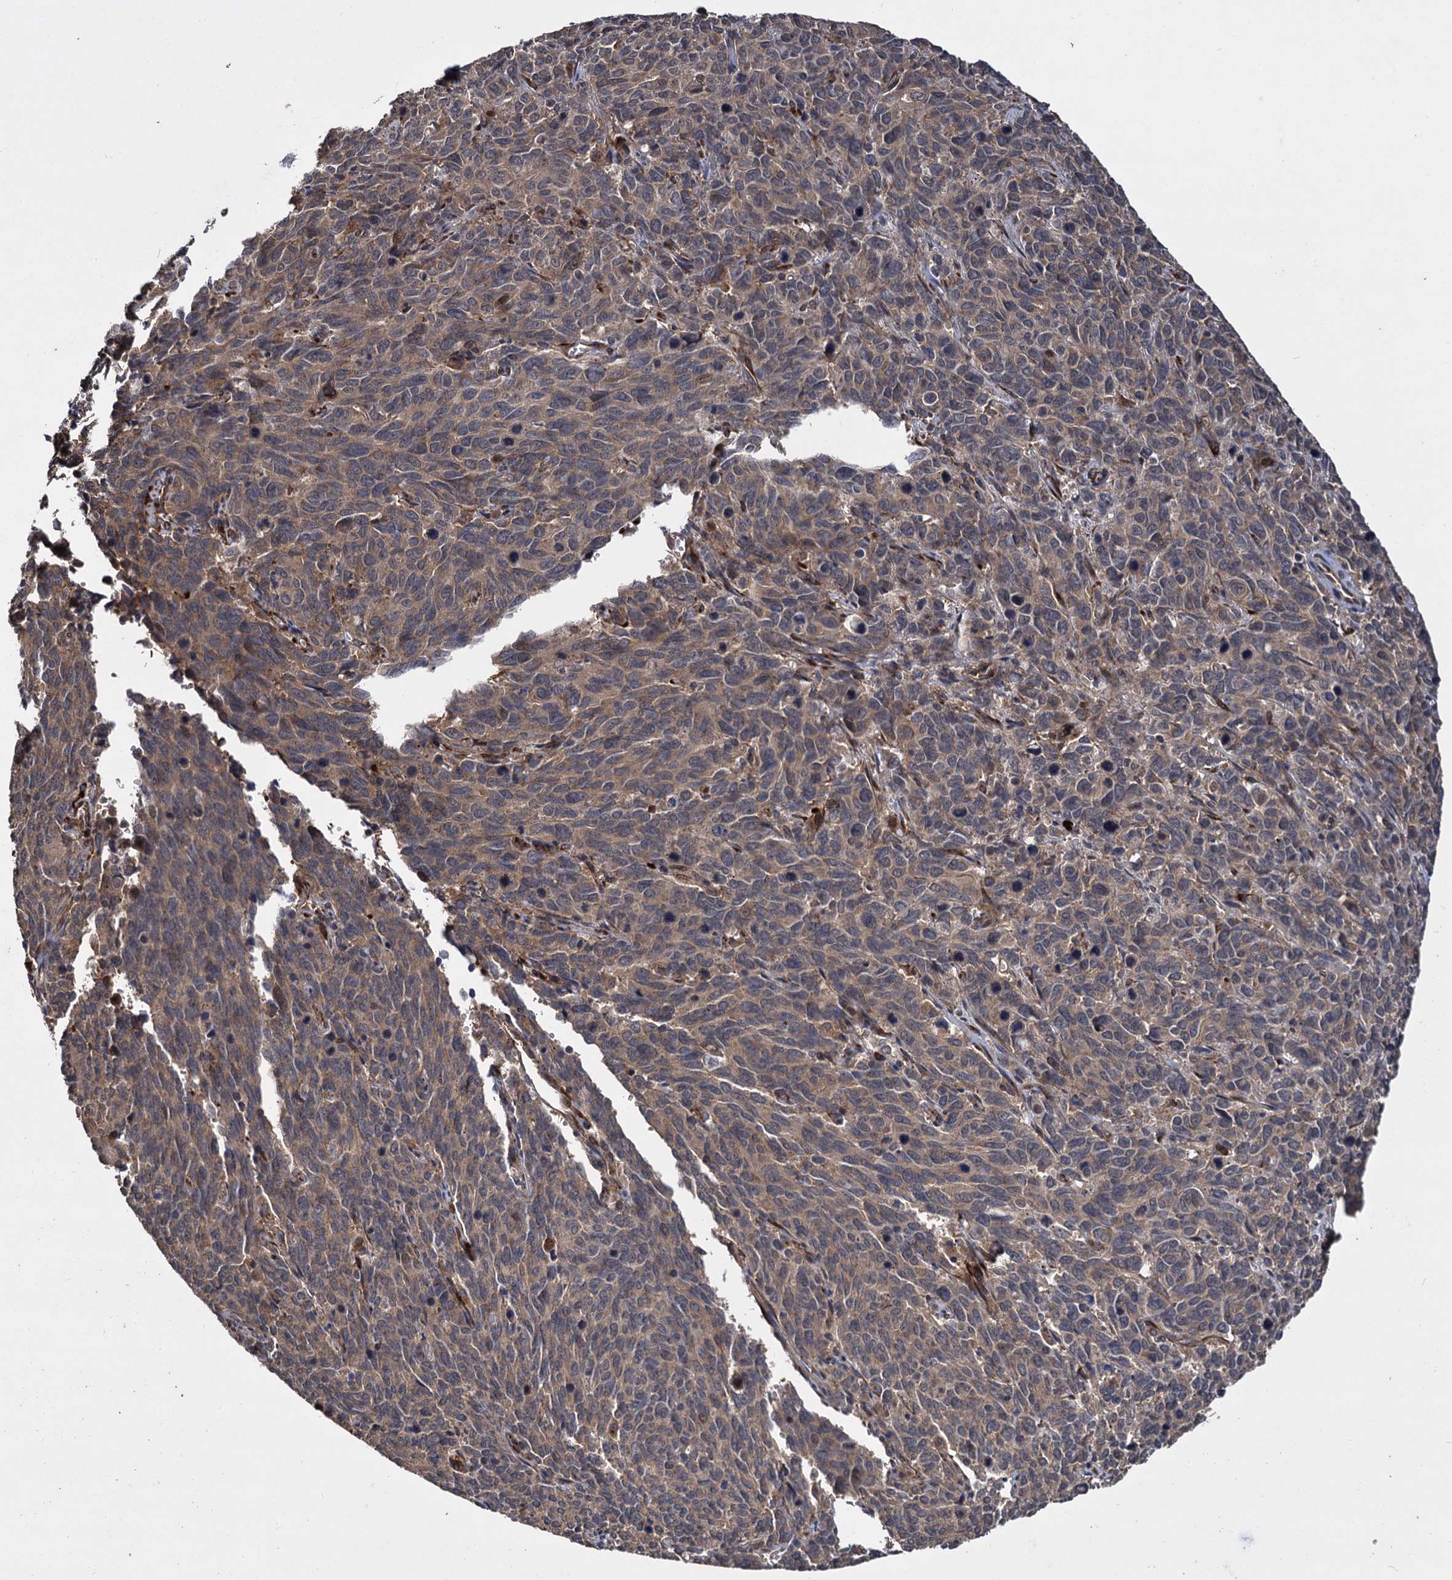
{"staining": {"intensity": "weak", "quantity": ">75%", "location": "cytoplasmic/membranous"}, "tissue": "cervical cancer", "cell_type": "Tumor cells", "image_type": "cancer", "snomed": [{"axis": "morphology", "description": "Squamous cell carcinoma, NOS"}, {"axis": "topography", "description": "Cervix"}], "caption": "Brown immunohistochemical staining in cervical cancer (squamous cell carcinoma) reveals weak cytoplasmic/membranous staining in approximately >75% of tumor cells.", "gene": "INPPL1", "patient": {"sex": "female", "age": 60}}